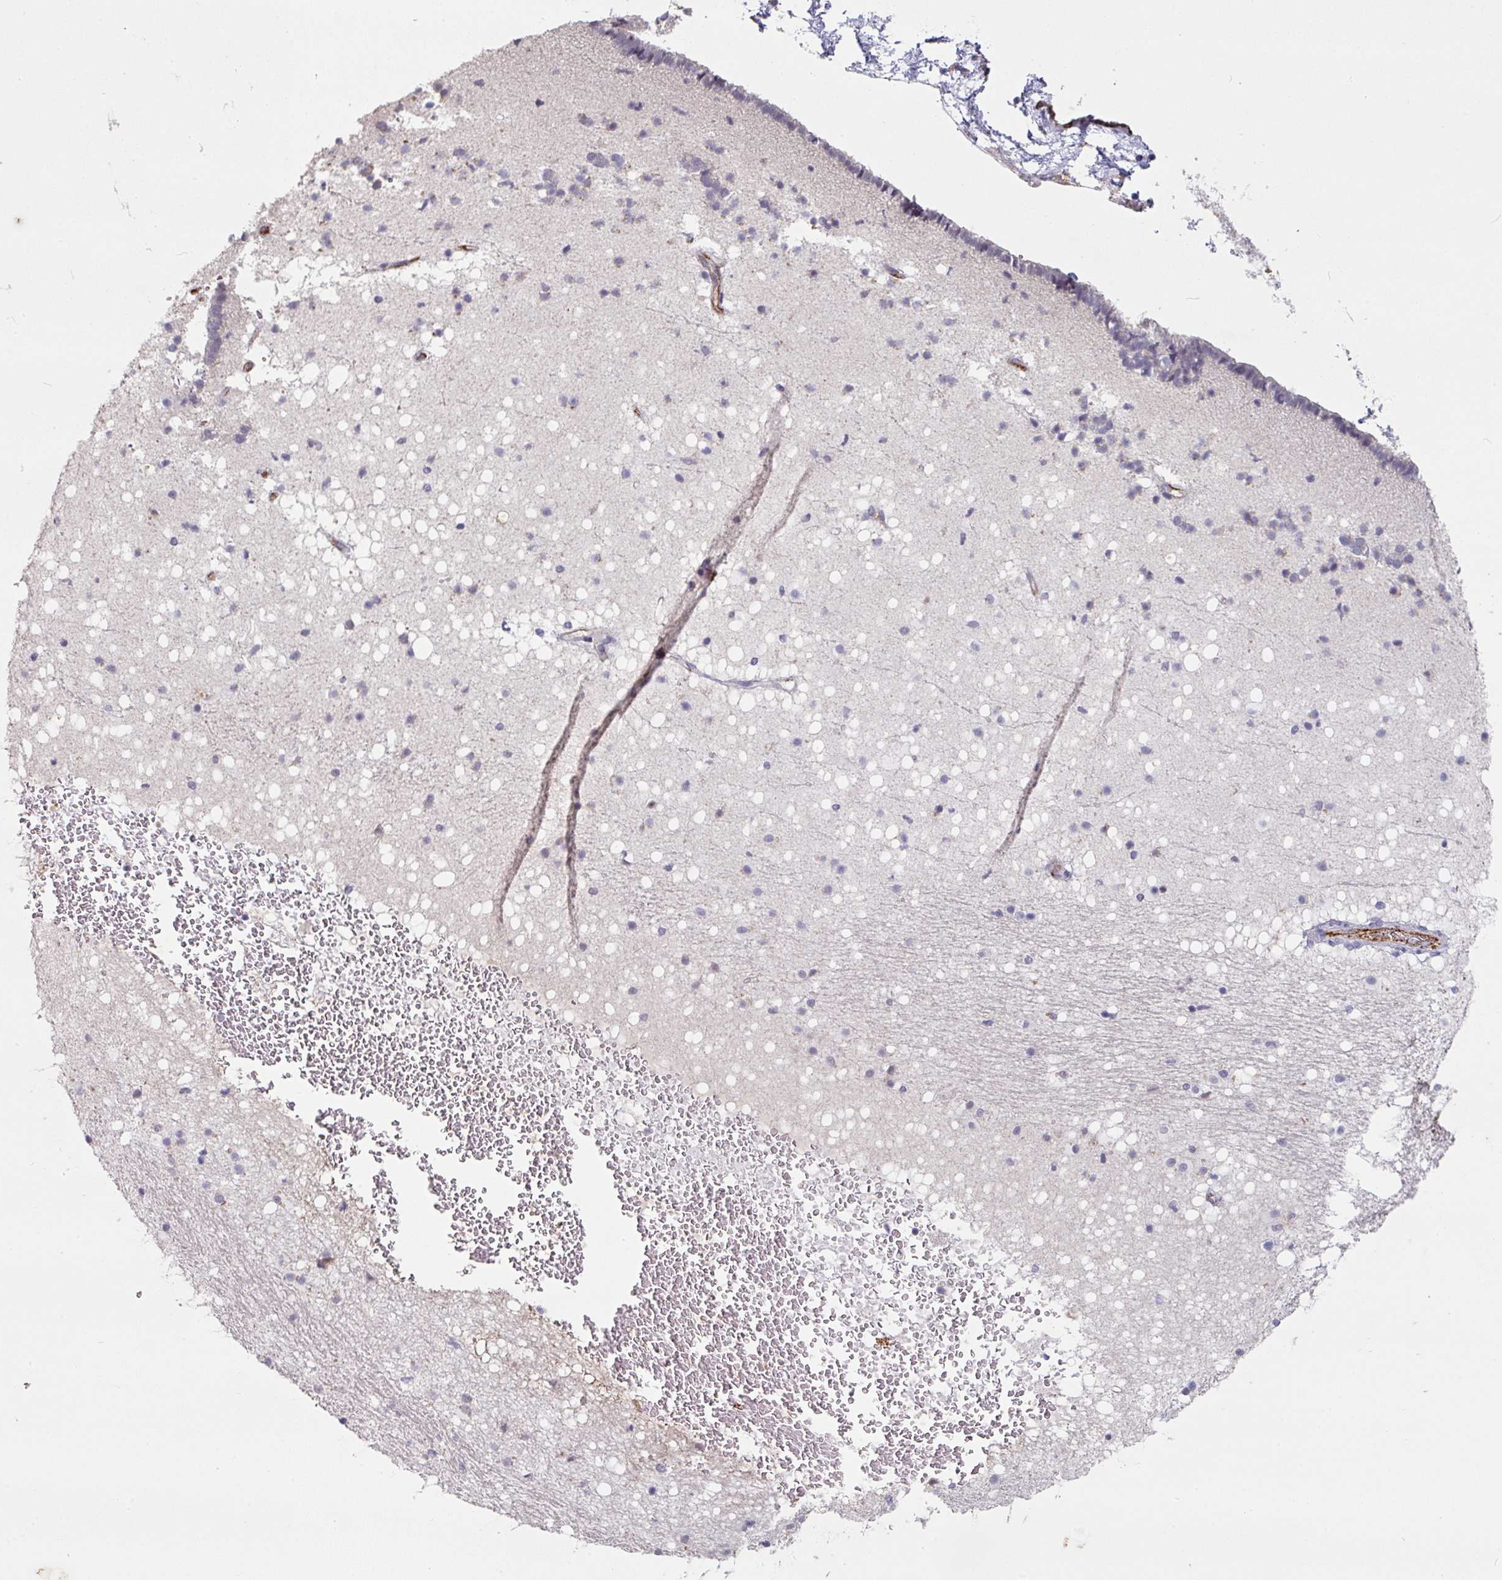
{"staining": {"intensity": "negative", "quantity": "none", "location": "none"}, "tissue": "caudate", "cell_type": "Glial cells", "image_type": "normal", "snomed": [{"axis": "morphology", "description": "Normal tissue, NOS"}, {"axis": "topography", "description": "Lateral ventricle wall"}], "caption": "High magnification brightfield microscopy of unremarkable caudate stained with DAB (brown) and counterstained with hematoxylin (blue): glial cells show no significant positivity.", "gene": "SIDT2", "patient": {"sex": "male", "age": 37}}